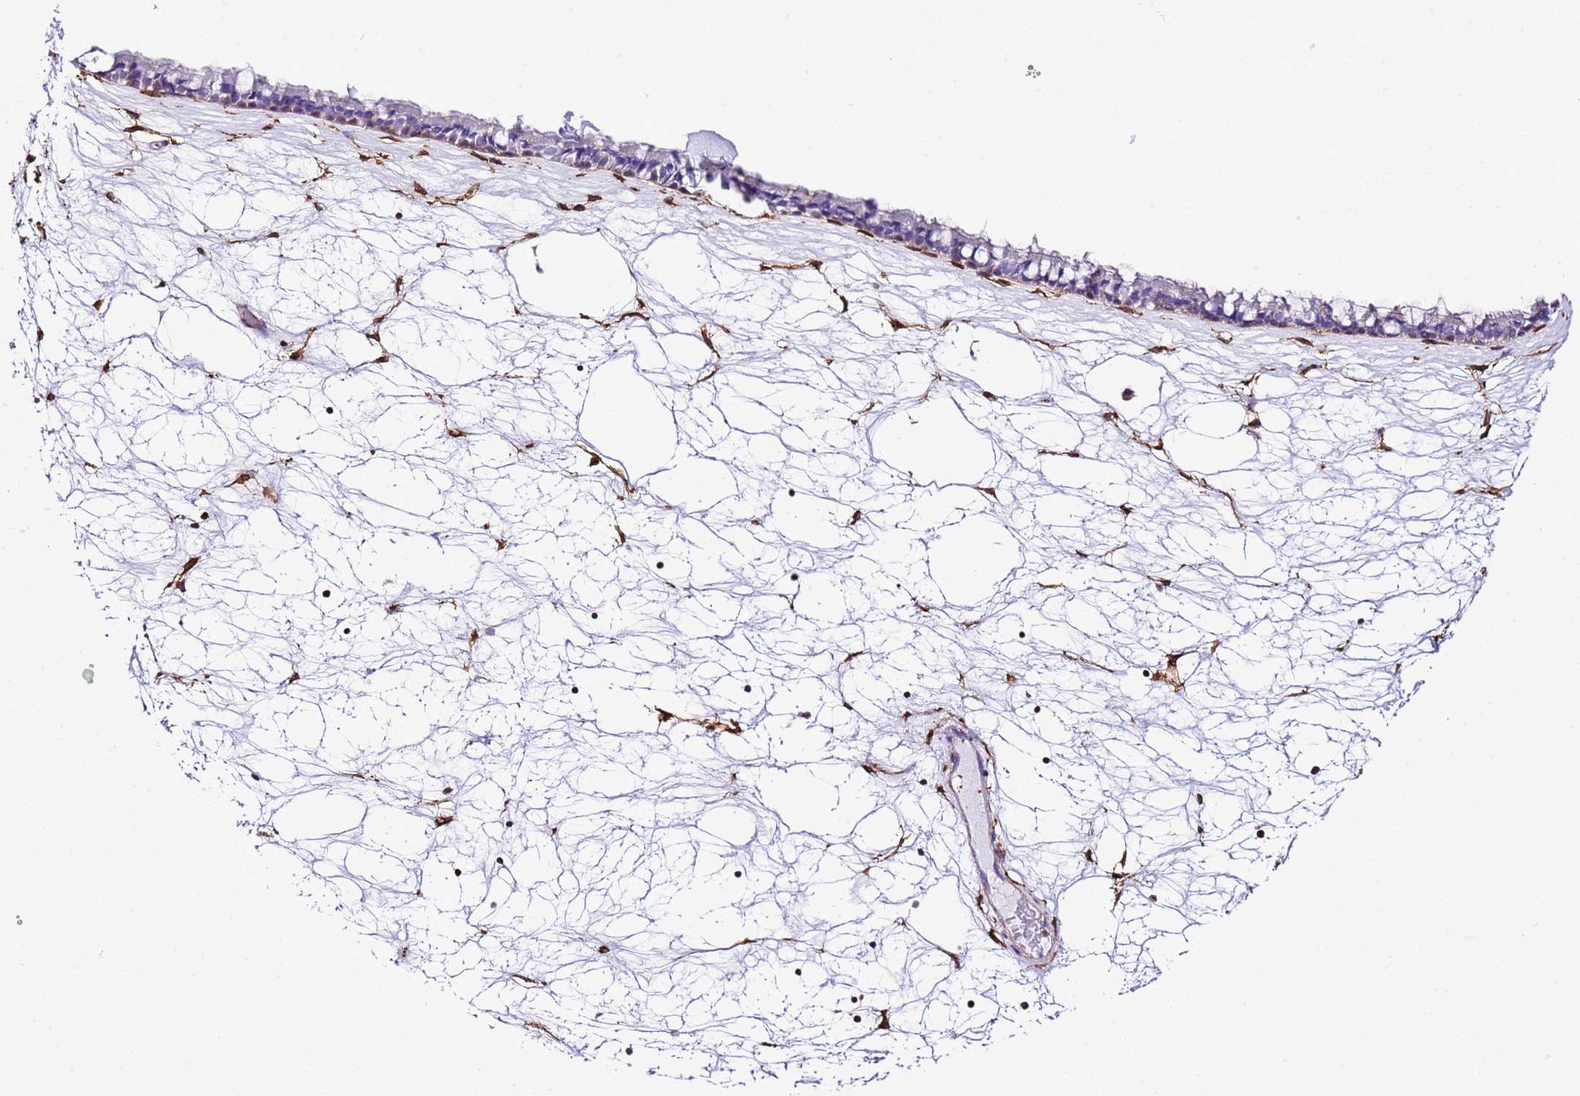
{"staining": {"intensity": "negative", "quantity": "none", "location": "none"}, "tissue": "nasopharynx", "cell_type": "Respiratory epithelial cells", "image_type": "normal", "snomed": [{"axis": "morphology", "description": "Normal tissue, NOS"}, {"axis": "topography", "description": "Nasopharynx"}], "caption": "This is an IHC photomicrograph of unremarkable nasopharynx. There is no staining in respiratory epithelial cells.", "gene": "CNN2", "patient": {"sex": "male", "age": 64}}